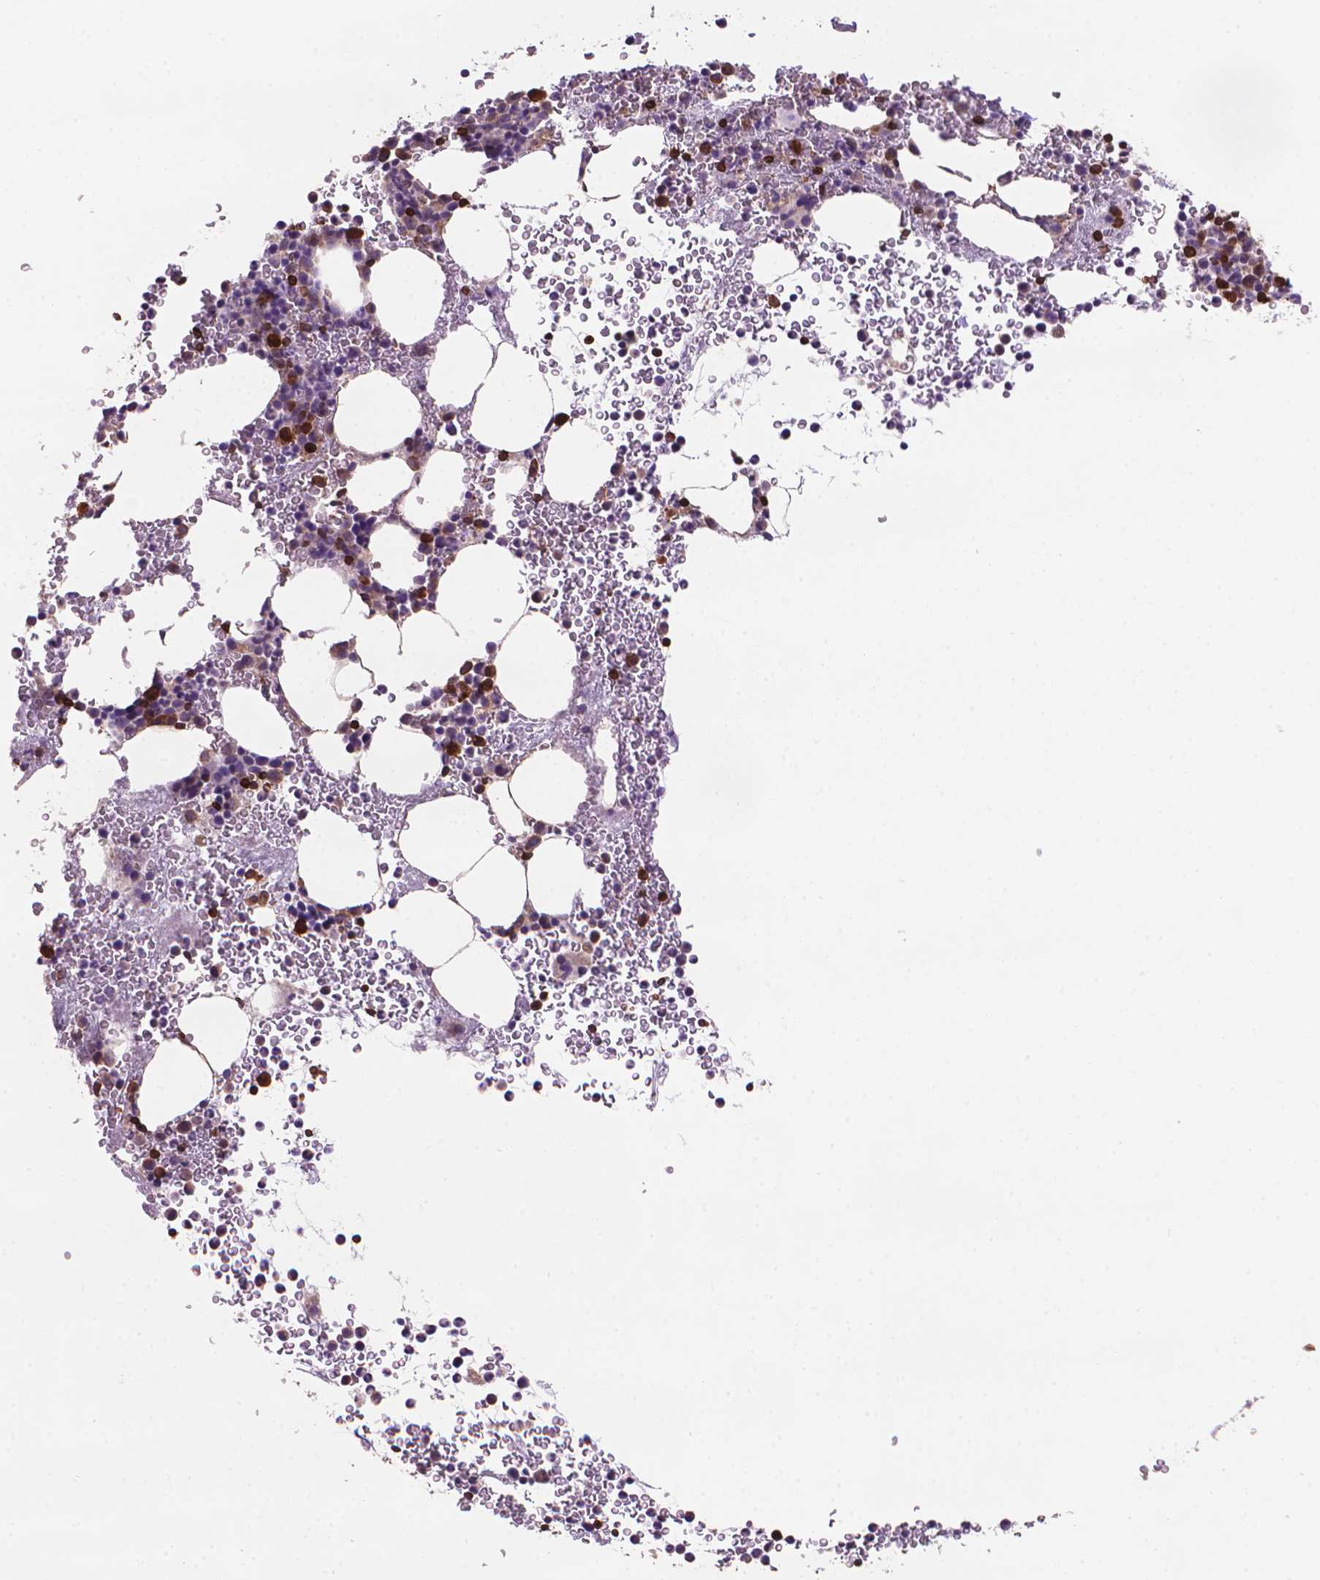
{"staining": {"intensity": "strong", "quantity": "25%-75%", "location": "cytoplasmic/membranous"}, "tissue": "bone marrow", "cell_type": "Hematopoietic cells", "image_type": "normal", "snomed": [{"axis": "morphology", "description": "Normal tissue, NOS"}, {"axis": "topography", "description": "Bone marrow"}], "caption": "A high-resolution photomicrograph shows IHC staining of unremarkable bone marrow, which displays strong cytoplasmic/membranous positivity in about 25%-75% of hematopoietic cells. The staining is performed using DAB (3,3'-diaminobenzidine) brown chromogen to label protein expression. The nuclei are counter-stained blue using hematoxylin.", "gene": "BCL2", "patient": {"sex": "female", "age": 56}}